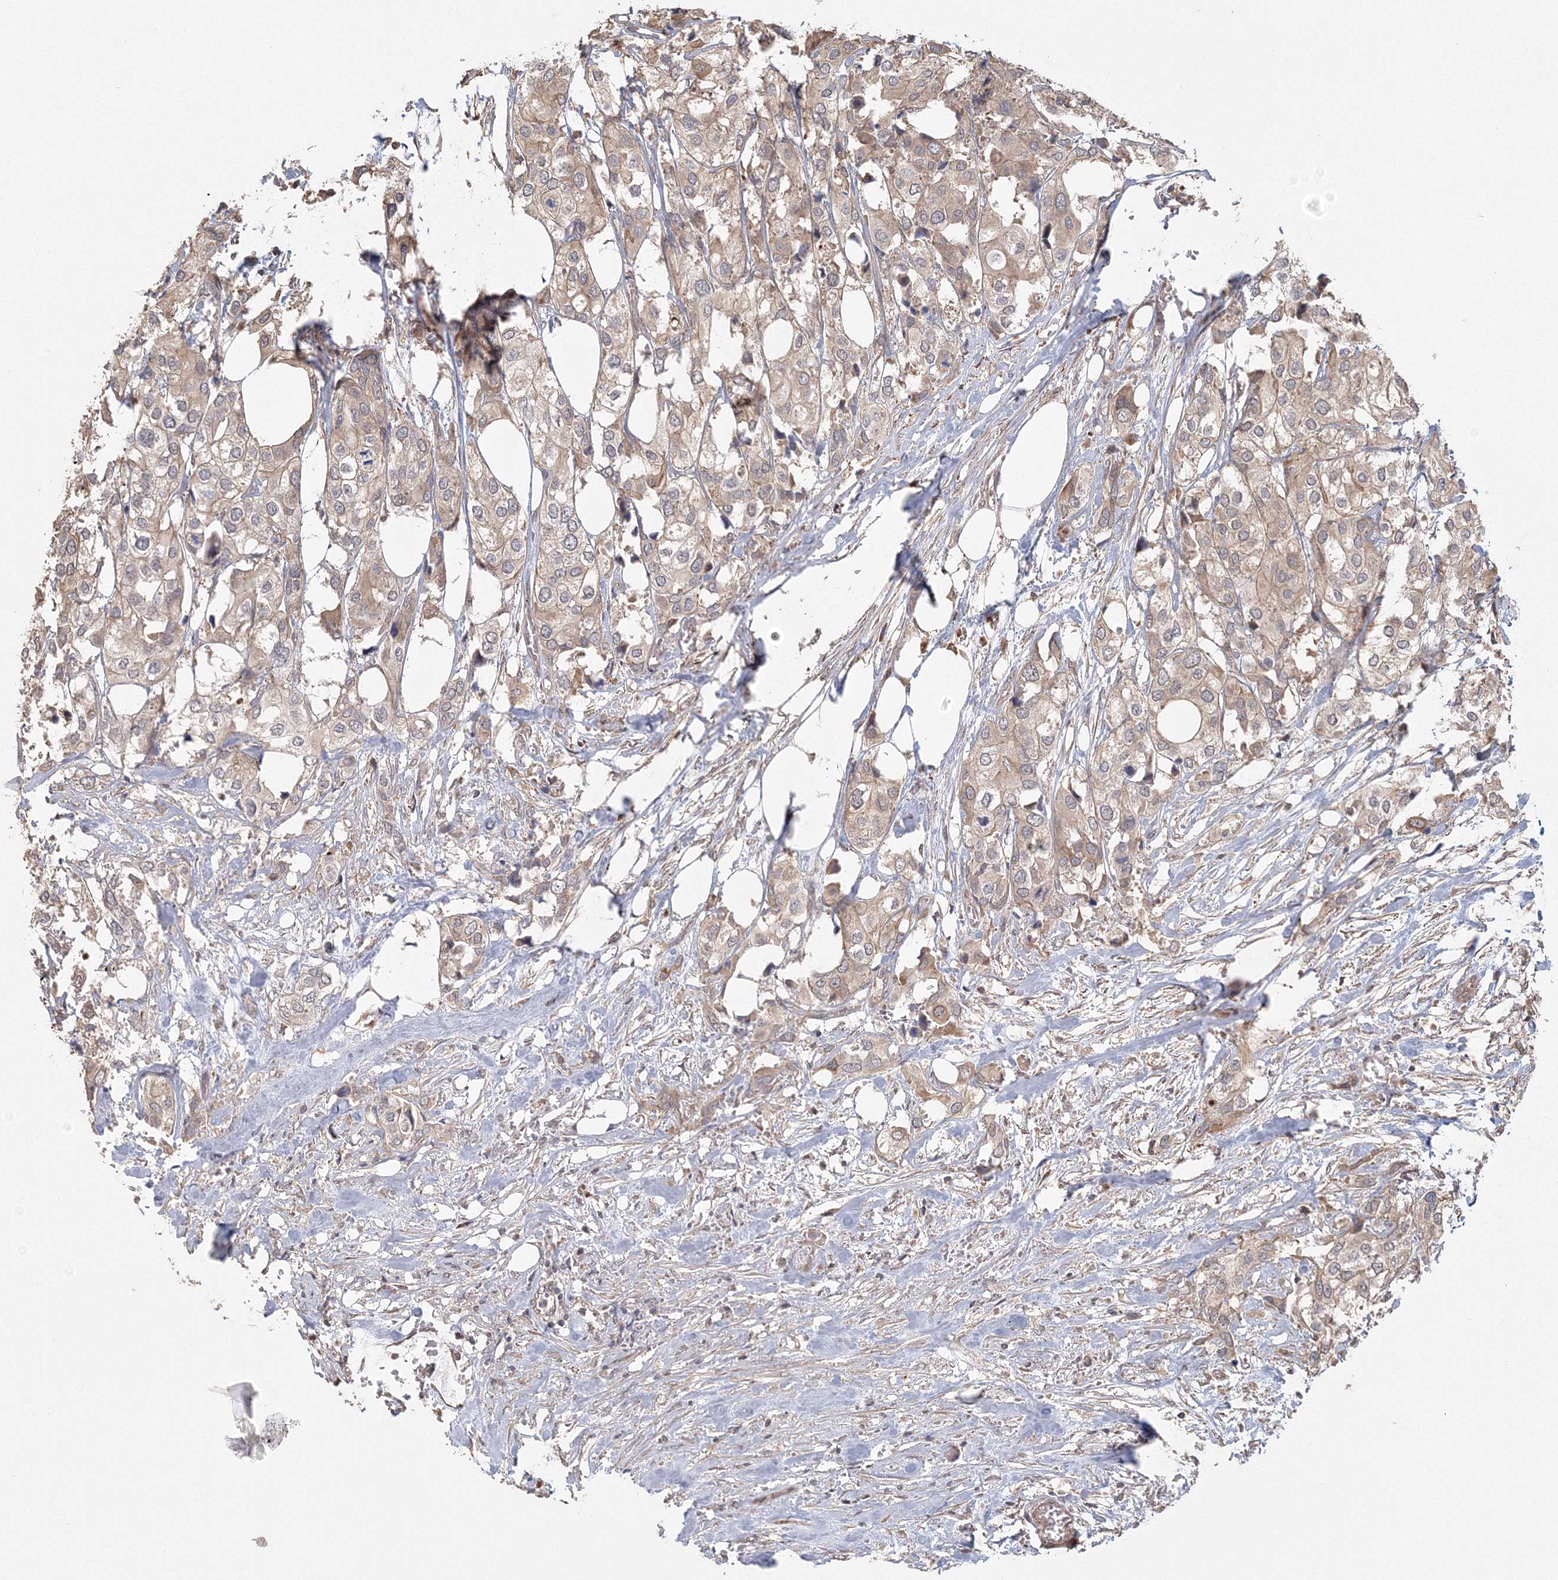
{"staining": {"intensity": "weak", "quantity": "<25%", "location": "cytoplasmic/membranous"}, "tissue": "urothelial cancer", "cell_type": "Tumor cells", "image_type": "cancer", "snomed": [{"axis": "morphology", "description": "Urothelial carcinoma, High grade"}, {"axis": "topography", "description": "Urinary bladder"}], "caption": "DAB immunohistochemical staining of urothelial cancer reveals no significant positivity in tumor cells. (DAB immunohistochemistry (IHC), high magnification).", "gene": "TACC2", "patient": {"sex": "male", "age": 64}}